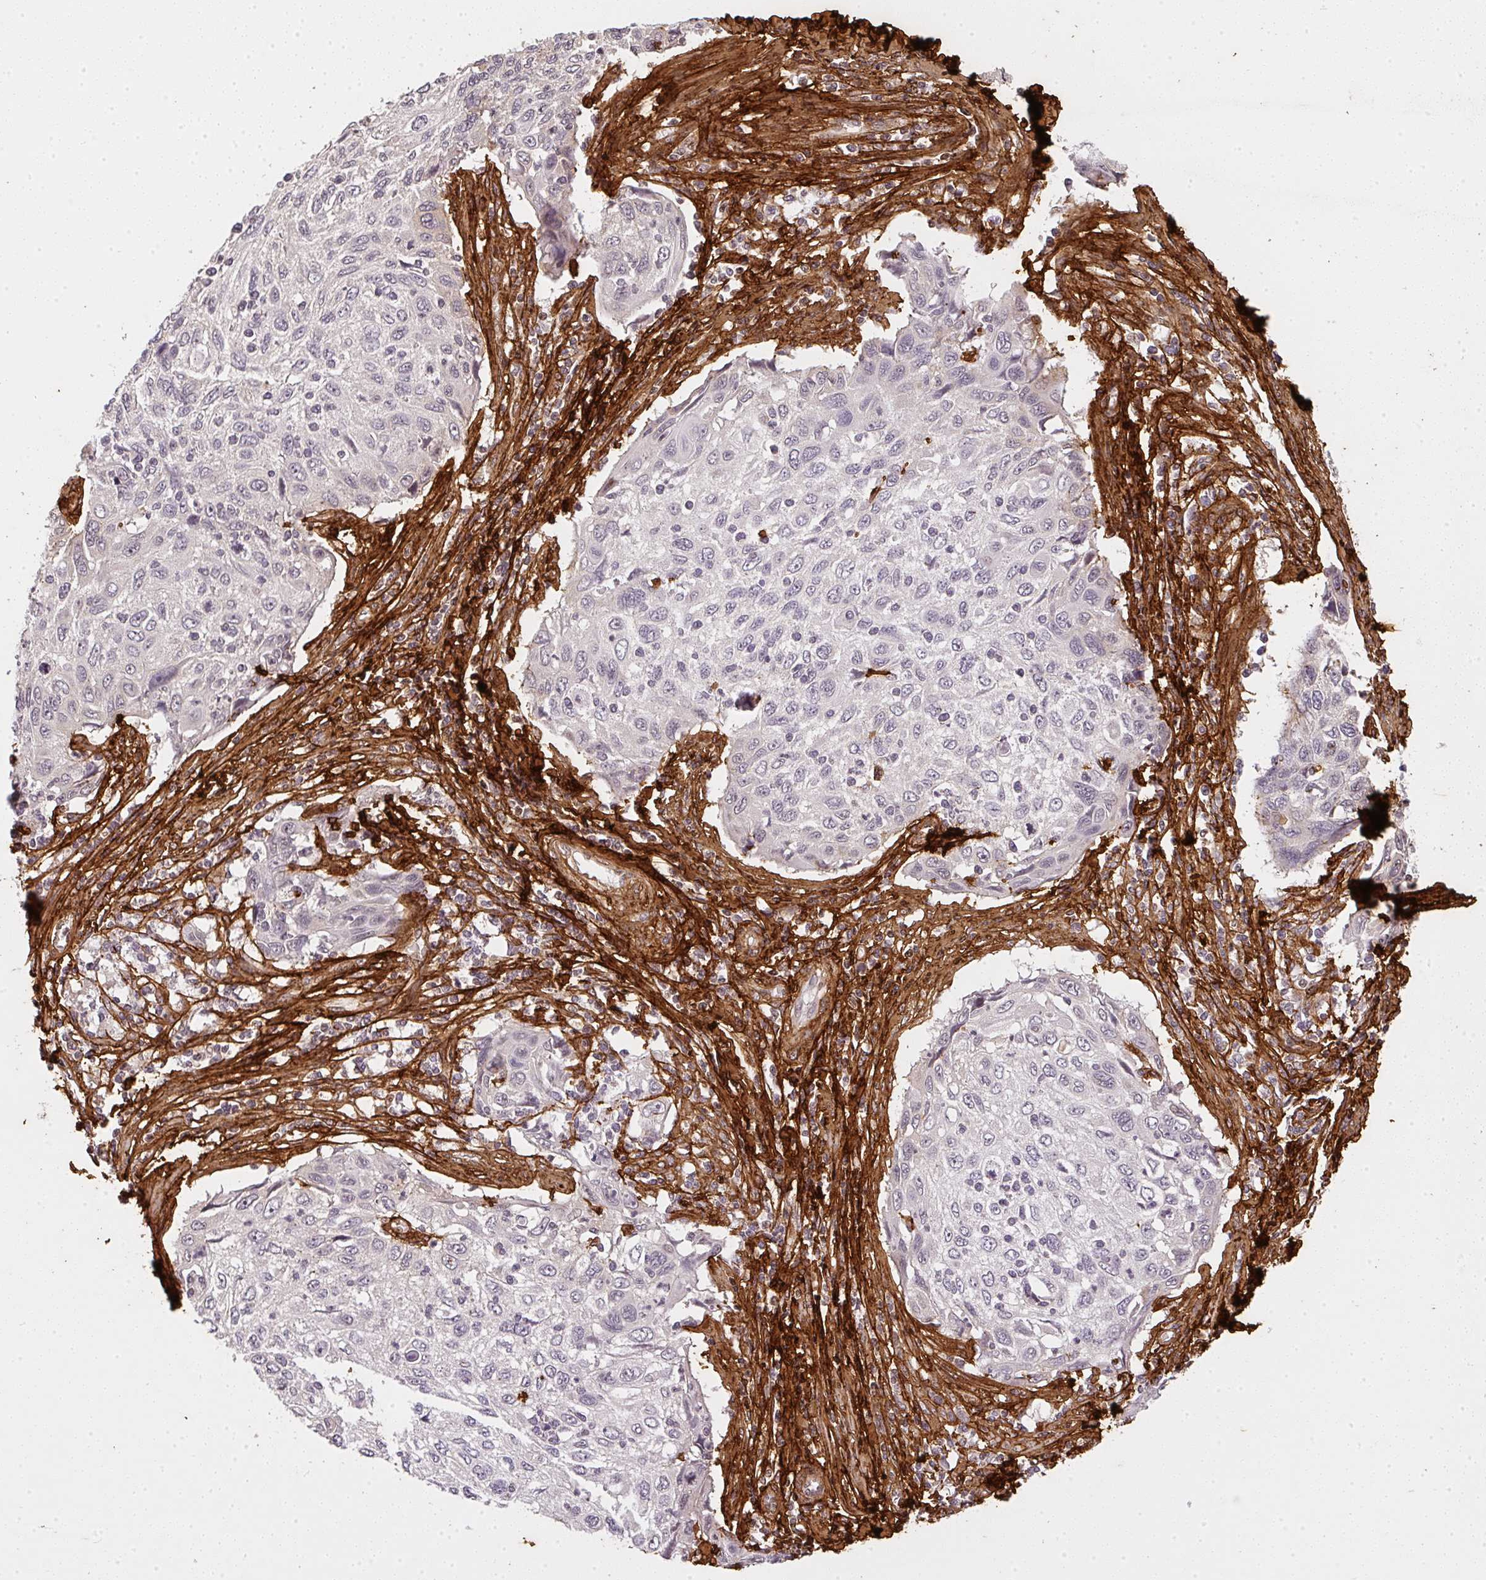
{"staining": {"intensity": "negative", "quantity": "none", "location": "none"}, "tissue": "cervical cancer", "cell_type": "Tumor cells", "image_type": "cancer", "snomed": [{"axis": "morphology", "description": "Squamous cell carcinoma, NOS"}, {"axis": "topography", "description": "Cervix"}], "caption": "This is an immunohistochemistry histopathology image of human cervical cancer (squamous cell carcinoma). There is no positivity in tumor cells.", "gene": "COL3A1", "patient": {"sex": "female", "age": 70}}